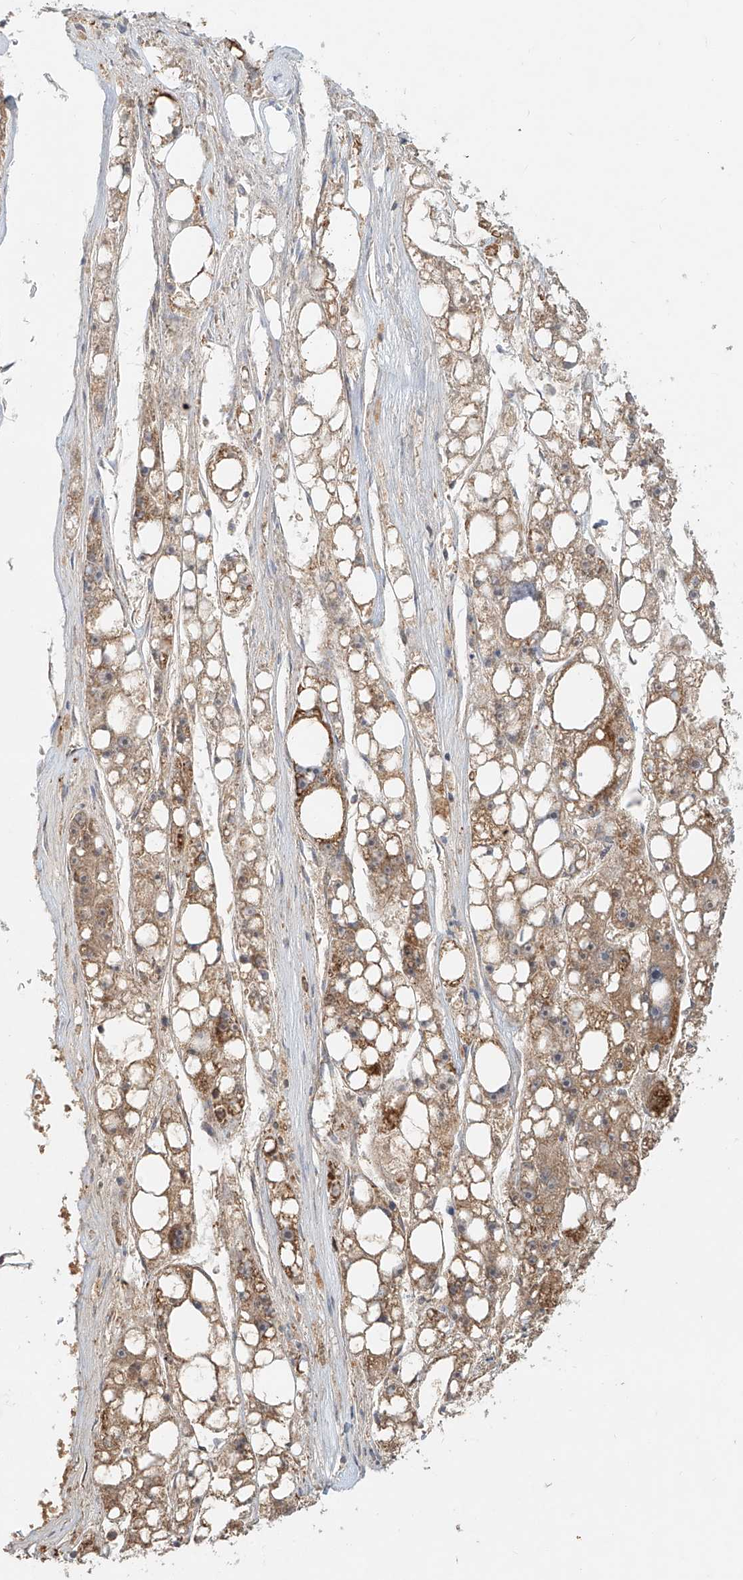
{"staining": {"intensity": "moderate", "quantity": ">75%", "location": "cytoplasmic/membranous"}, "tissue": "liver cancer", "cell_type": "Tumor cells", "image_type": "cancer", "snomed": [{"axis": "morphology", "description": "Carcinoma, Hepatocellular, NOS"}, {"axis": "topography", "description": "Liver"}], "caption": "This is a micrograph of immunohistochemistry staining of liver hepatocellular carcinoma, which shows moderate expression in the cytoplasmic/membranous of tumor cells.", "gene": "SYTL3", "patient": {"sex": "female", "age": 61}}